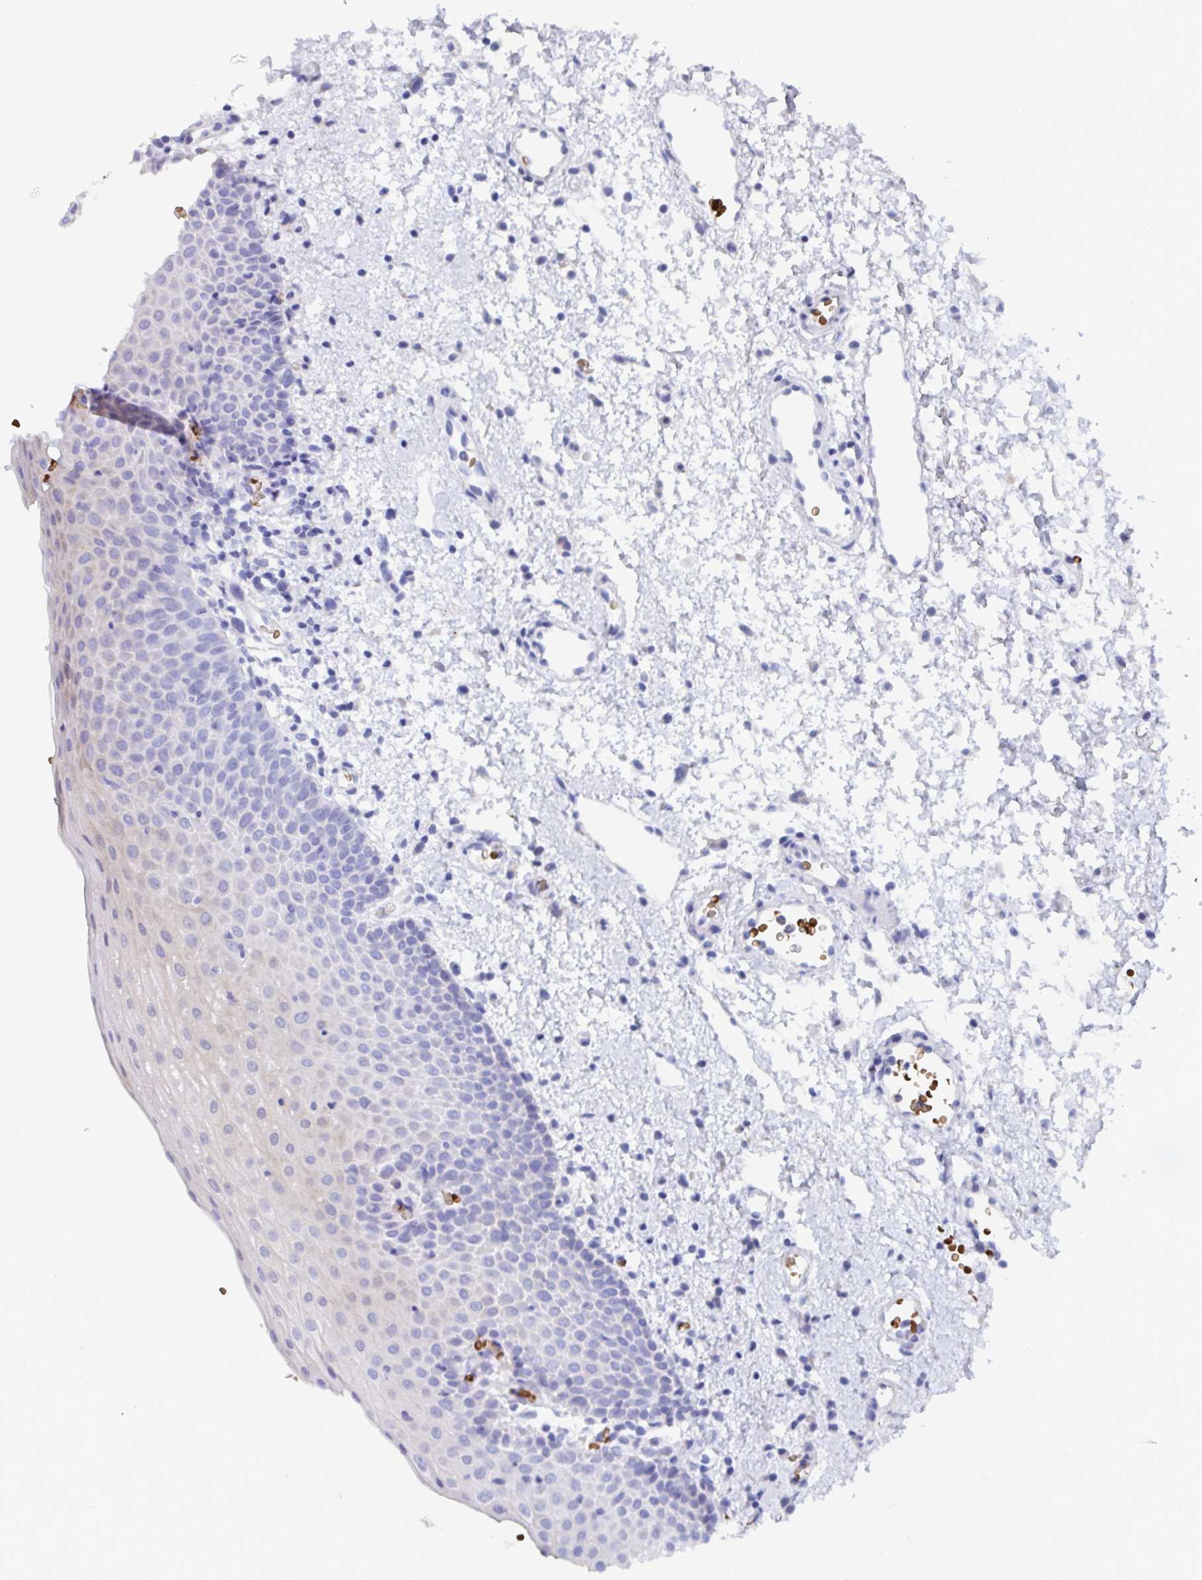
{"staining": {"intensity": "negative", "quantity": "none", "location": "none"}, "tissue": "oral mucosa", "cell_type": "Squamous epithelial cells", "image_type": "normal", "snomed": [{"axis": "morphology", "description": "Normal tissue, NOS"}, {"axis": "topography", "description": "Oral tissue"}, {"axis": "topography", "description": "Head-Neck"}], "caption": "Immunohistochemistry of unremarkable oral mucosa reveals no staining in squamous epithelial cells. The staining is performed using DAB (3,3'-diaminobenzidine) brown chromogen with nuclei counter-stained in using hematoxylin.", "gene": "CLDN8", "patient": {"sex": "female", "age": 55}}